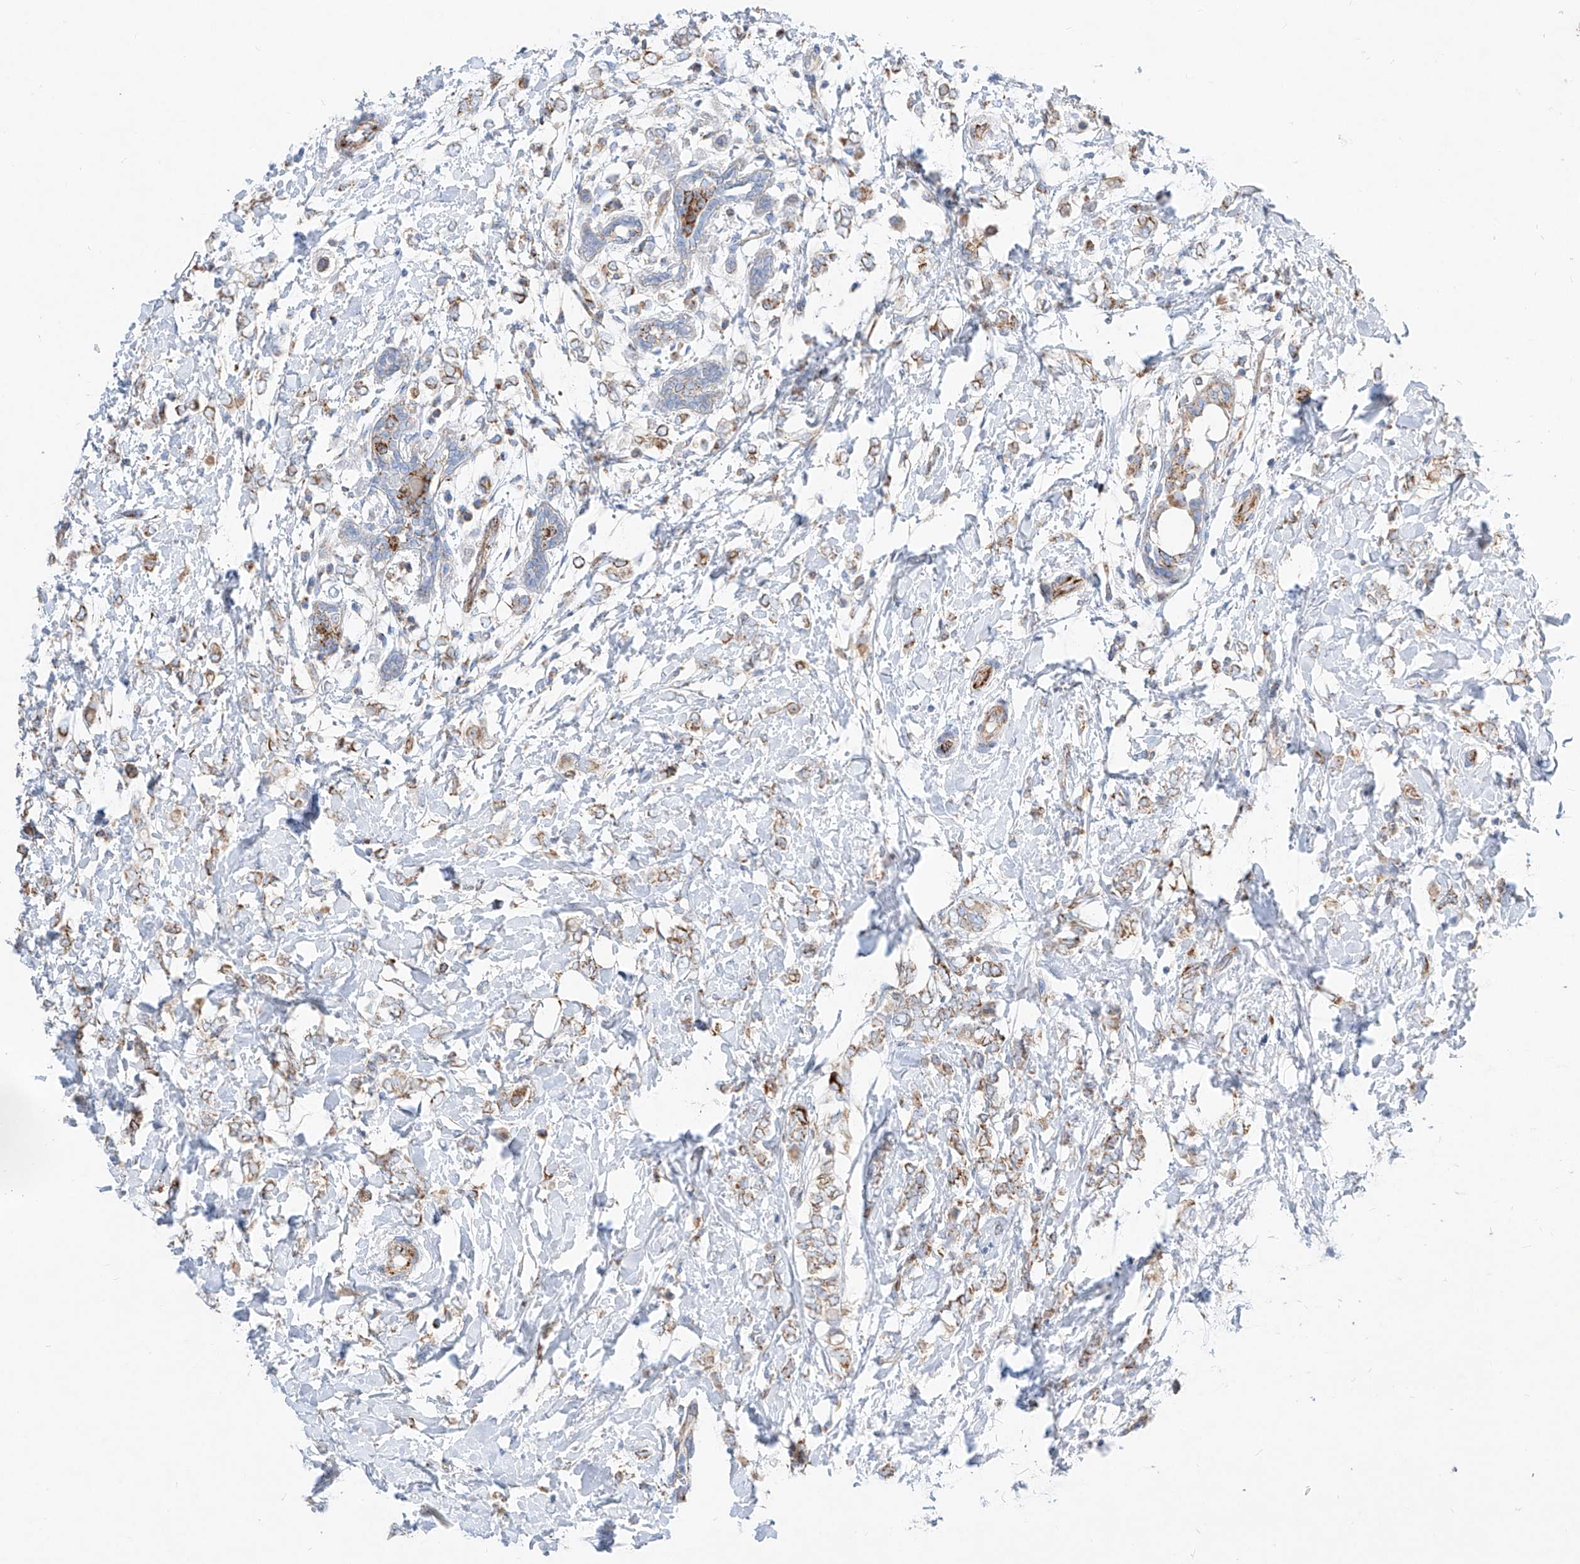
{"staining": {"intensity": "moderate", "quantity": ">75%", "location": "cytoplasmic/membranous"}, "tissue": "breast cancer", "cell_type": "Tumor cells", "image_type": "cancer", "snomed": [{"axis": "morphology", "description": "Normal tissue, NOS"}, {"axis": "morphology", "description": "Lobular carcinoma"}, {"axis": "topography", "description": "Breast"}], "caption": "Brown immunohistochemical staining in human breast cancer reveals moderate cytoplasmic/membranous expression in about >75% of tumor cells.", "gene": "CST9", "patient": {"sex": "female", "age": 47}}